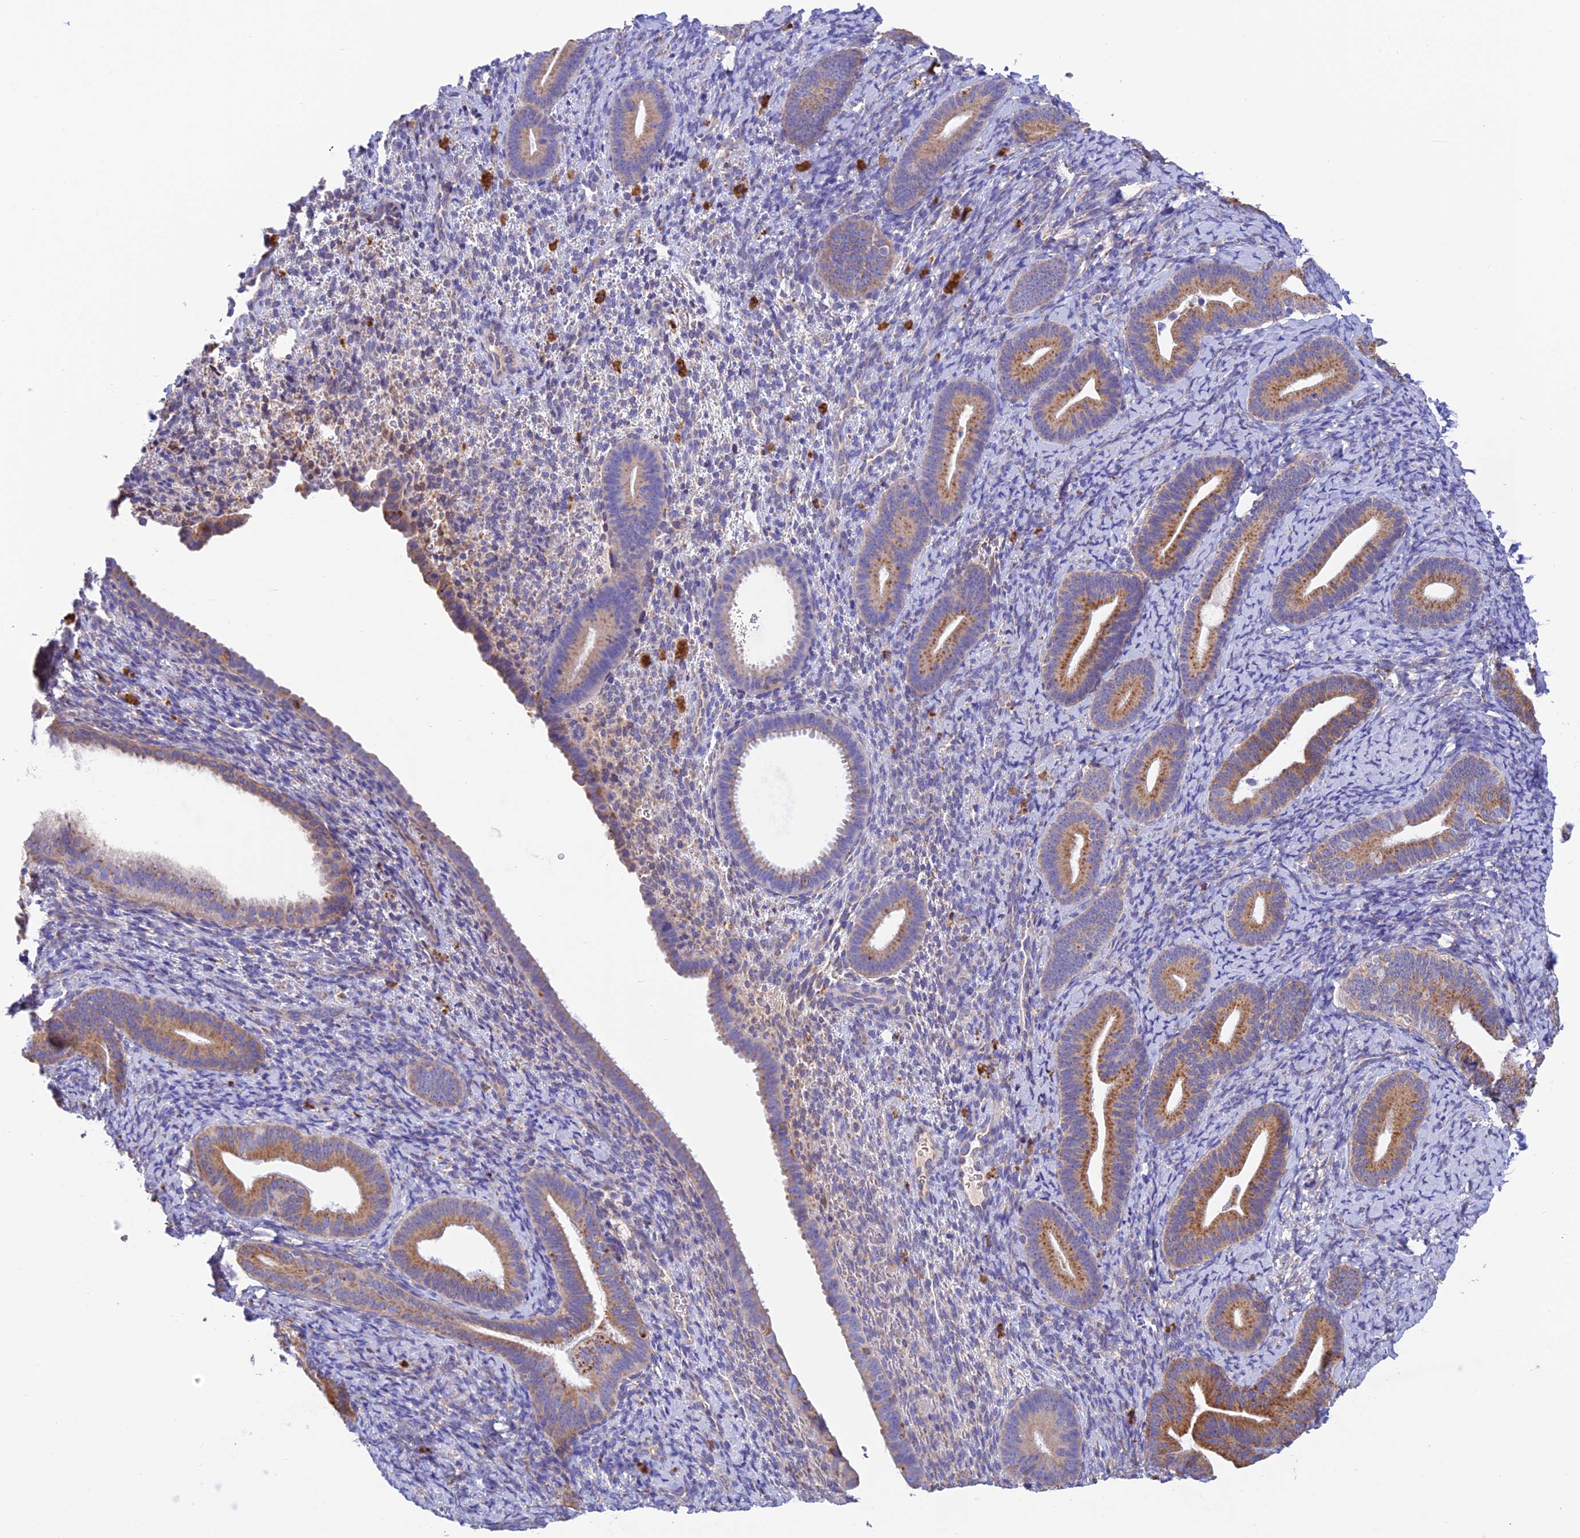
{"staining": {"intensity": "negative", "quantity": "none", "location": "none"}, "tissue": "endometrium", "cell_type": "Cells in endometrial stroma", "image_type": "normal", "snomed": [{"axis": "morphology", "description": "Normal tissue, NOS"}, {"axis": "topography", "description": "Endometrium"}], "caption": "Micrograph shows no protein staining in cells in endometrial stroma of unremarkable endometrium.", "gene": "ENSG00000255439", "patient": {"sex": "female", "age": 65}}